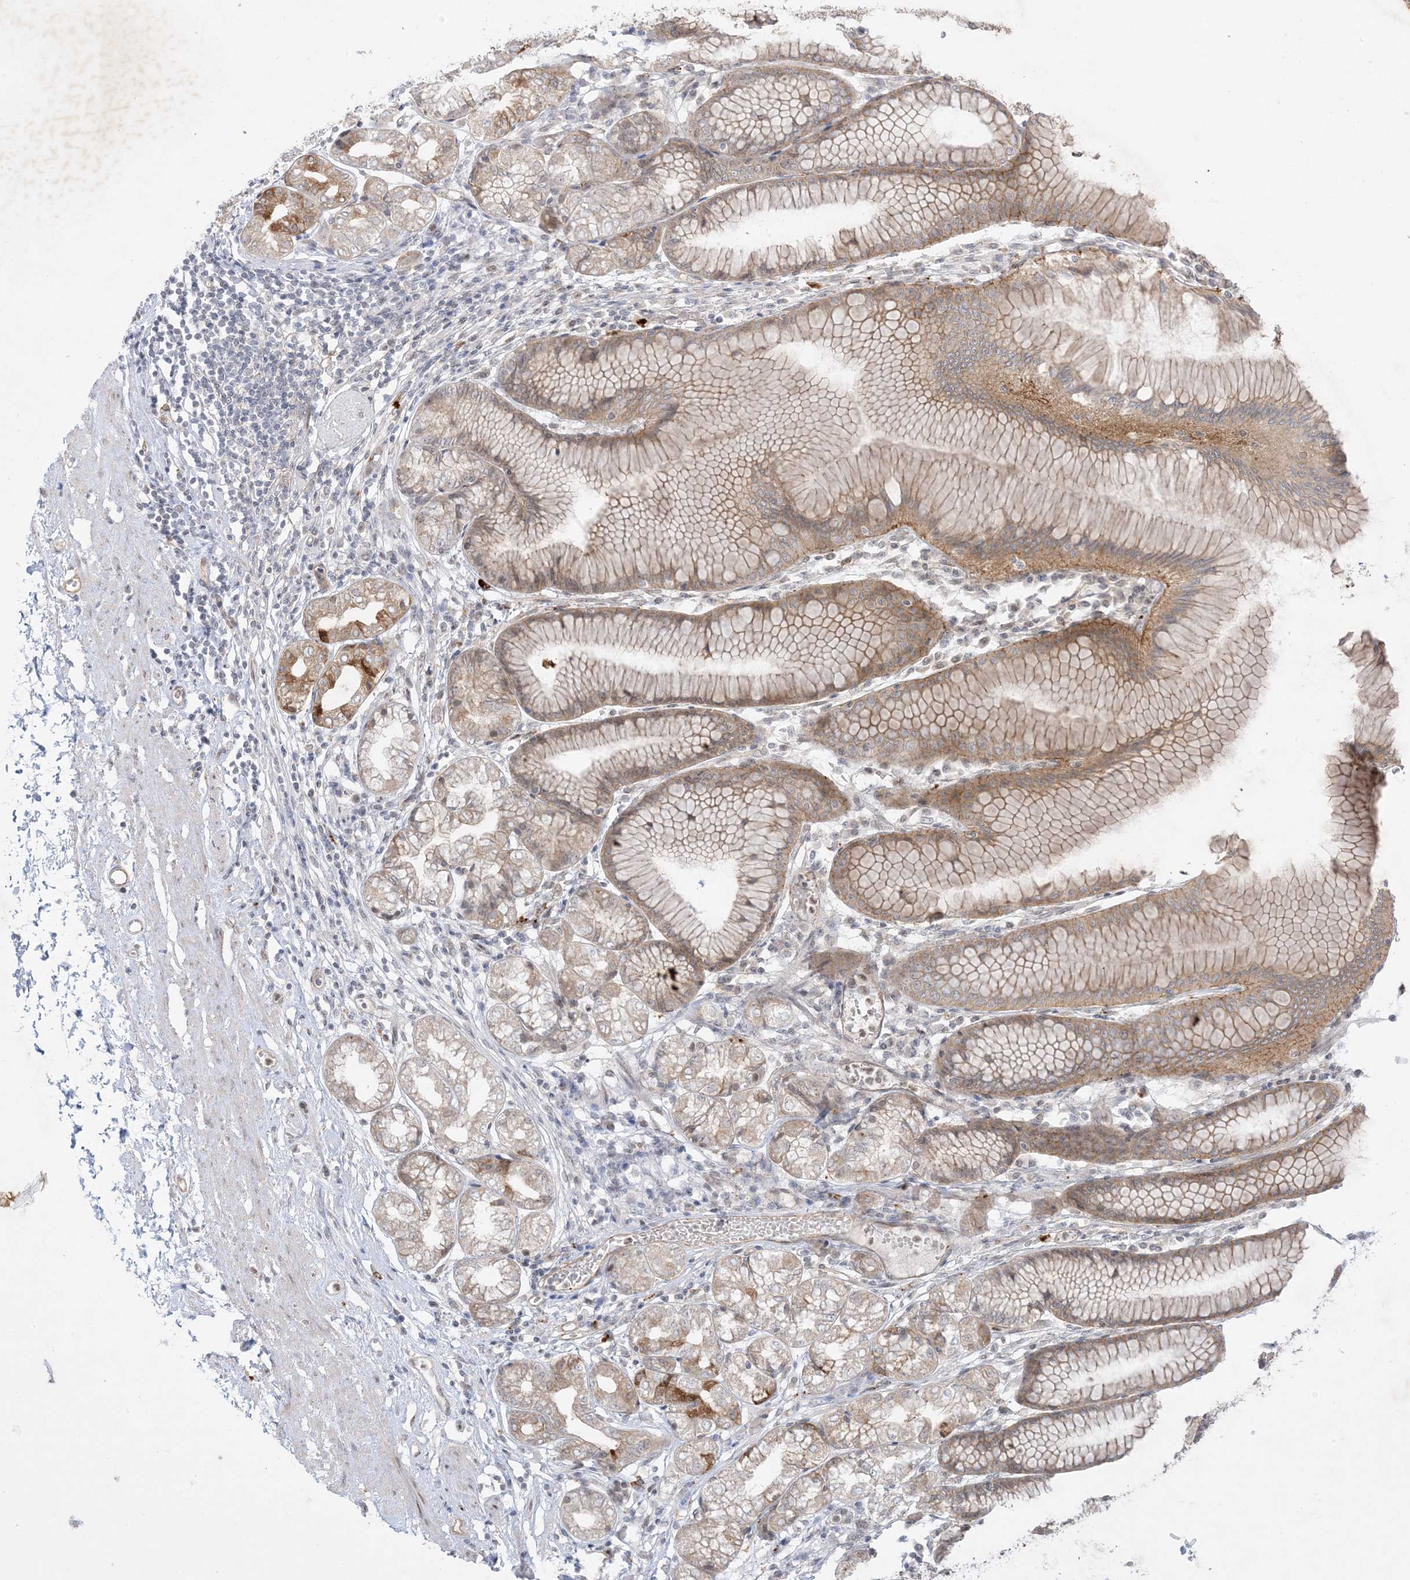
{"staining": {"intensity": "strong", "quantity": "25%-75%", "location": "cytoplasmic/membranous"}, "tissue": "stomach", "cell_type": "Glandular cells", "image_type": "normal", "snomed": [{"axis": "morphology", "description": "Normal tissue, NOS"}, {"axis": "topography", "description": "Stomach"}], "caption": "A photomicrograph showing strong cytoplasmic/membranous staining in approximately 25%-75% of glandular cells in benign stomach, as visualized by brown immunohistochemical staining.", "gene": "PTK6", "patient": {"sex": "female", "age": 57}}